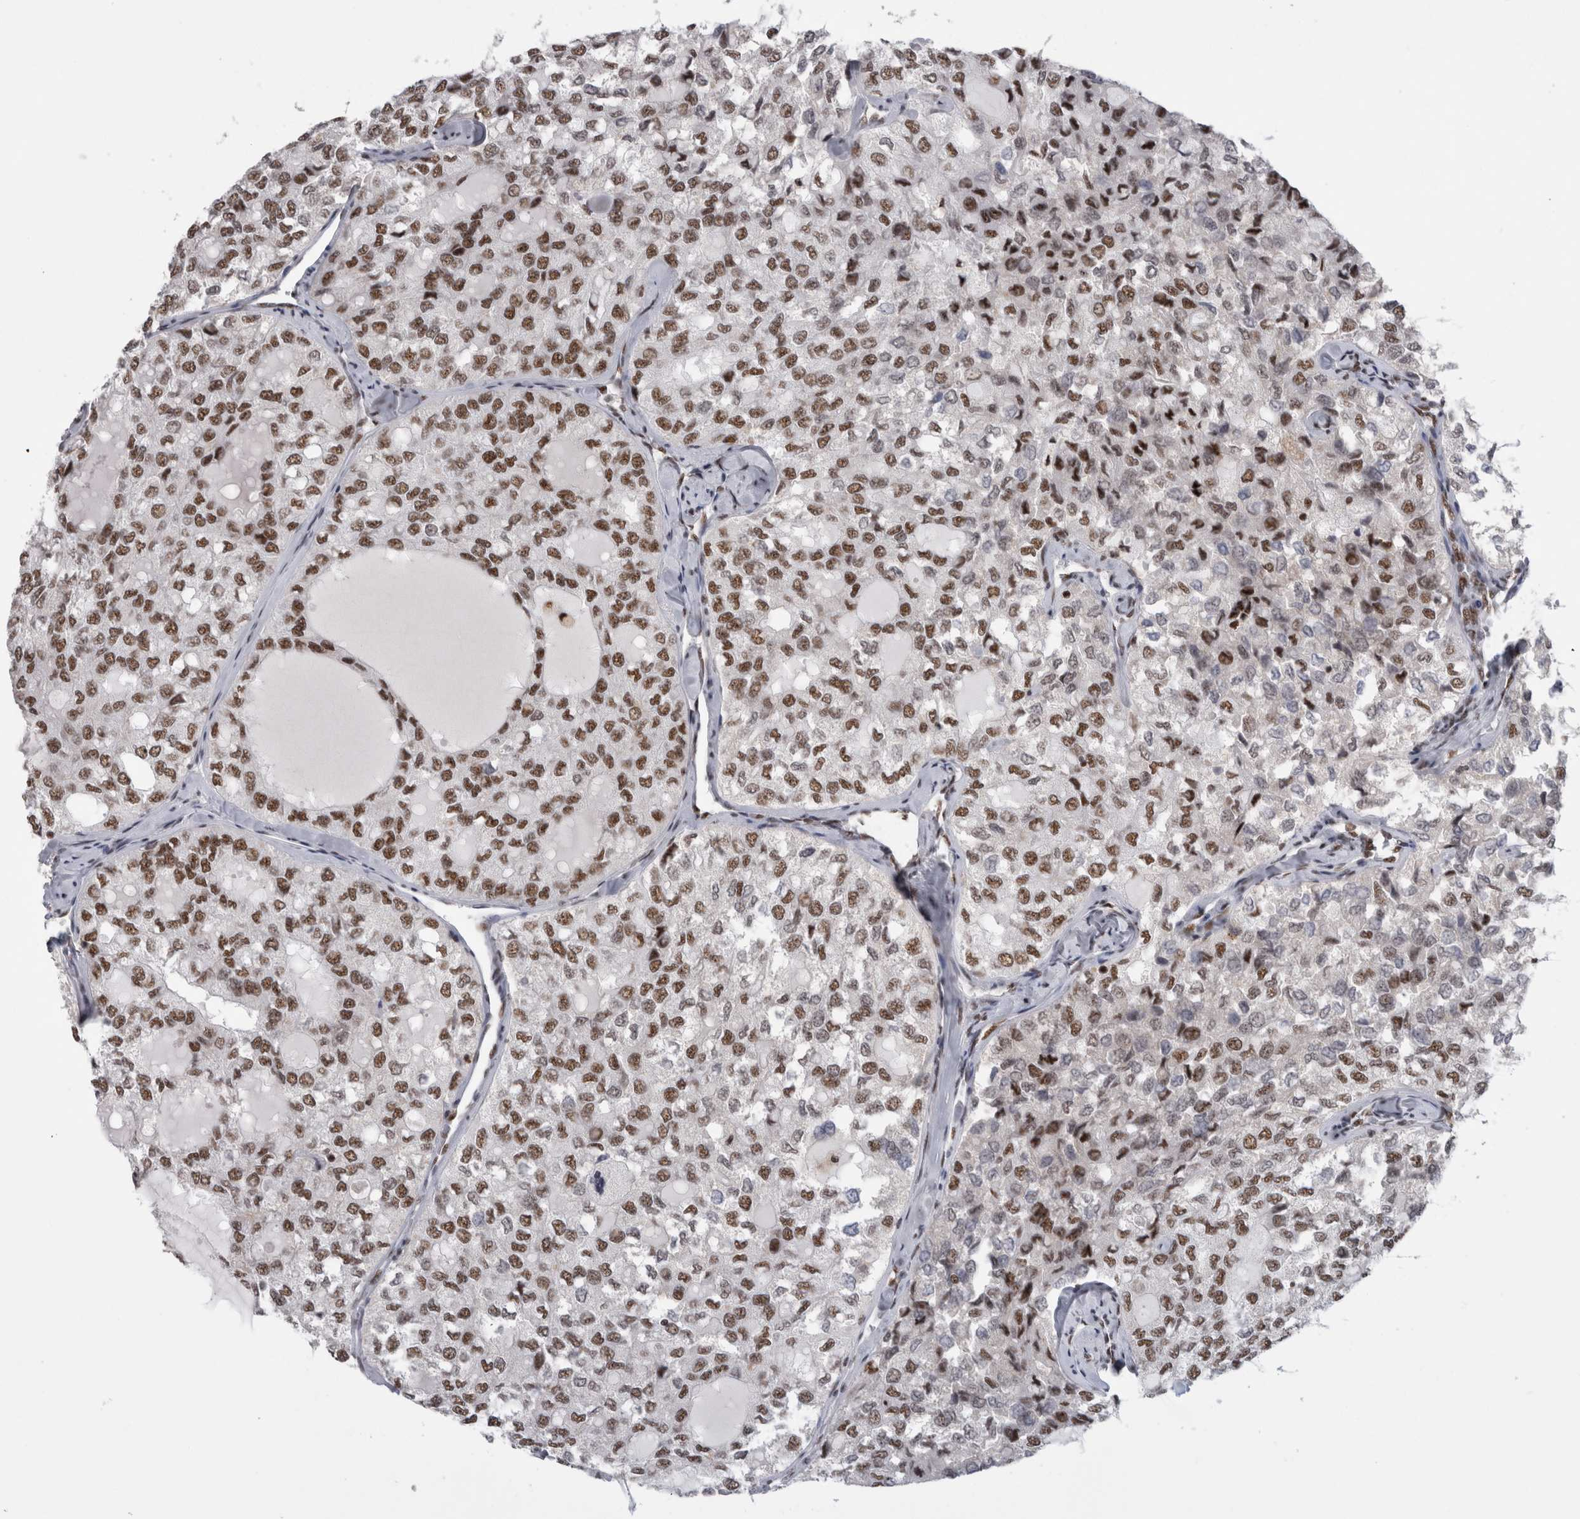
{"staining": {"intensity": "moderate", "quantity": ">75%", "location": "nuclear"}, "tissue": "thyroid cancer", "cell_type": "Tumor cells", "image_type": "cancer", "snomed": [{"axis": "morphology", "description": "Follicular adenoma carcinoma, NOS"}, {"axis": "topography", "description": "Thyroid gland"}], "caption": "Immunohistochemistry (IHC) micrograph of neoplastic tissue: thyroid follicular adenoma carcinoma stained using IHC displays medium levels of moderate protein expression localized specifically in the nuclear of tumor cells, appearing as a nuclear brown color.", "gene": "CDK11A", "patient": {"sex": "male", "age": 75}}